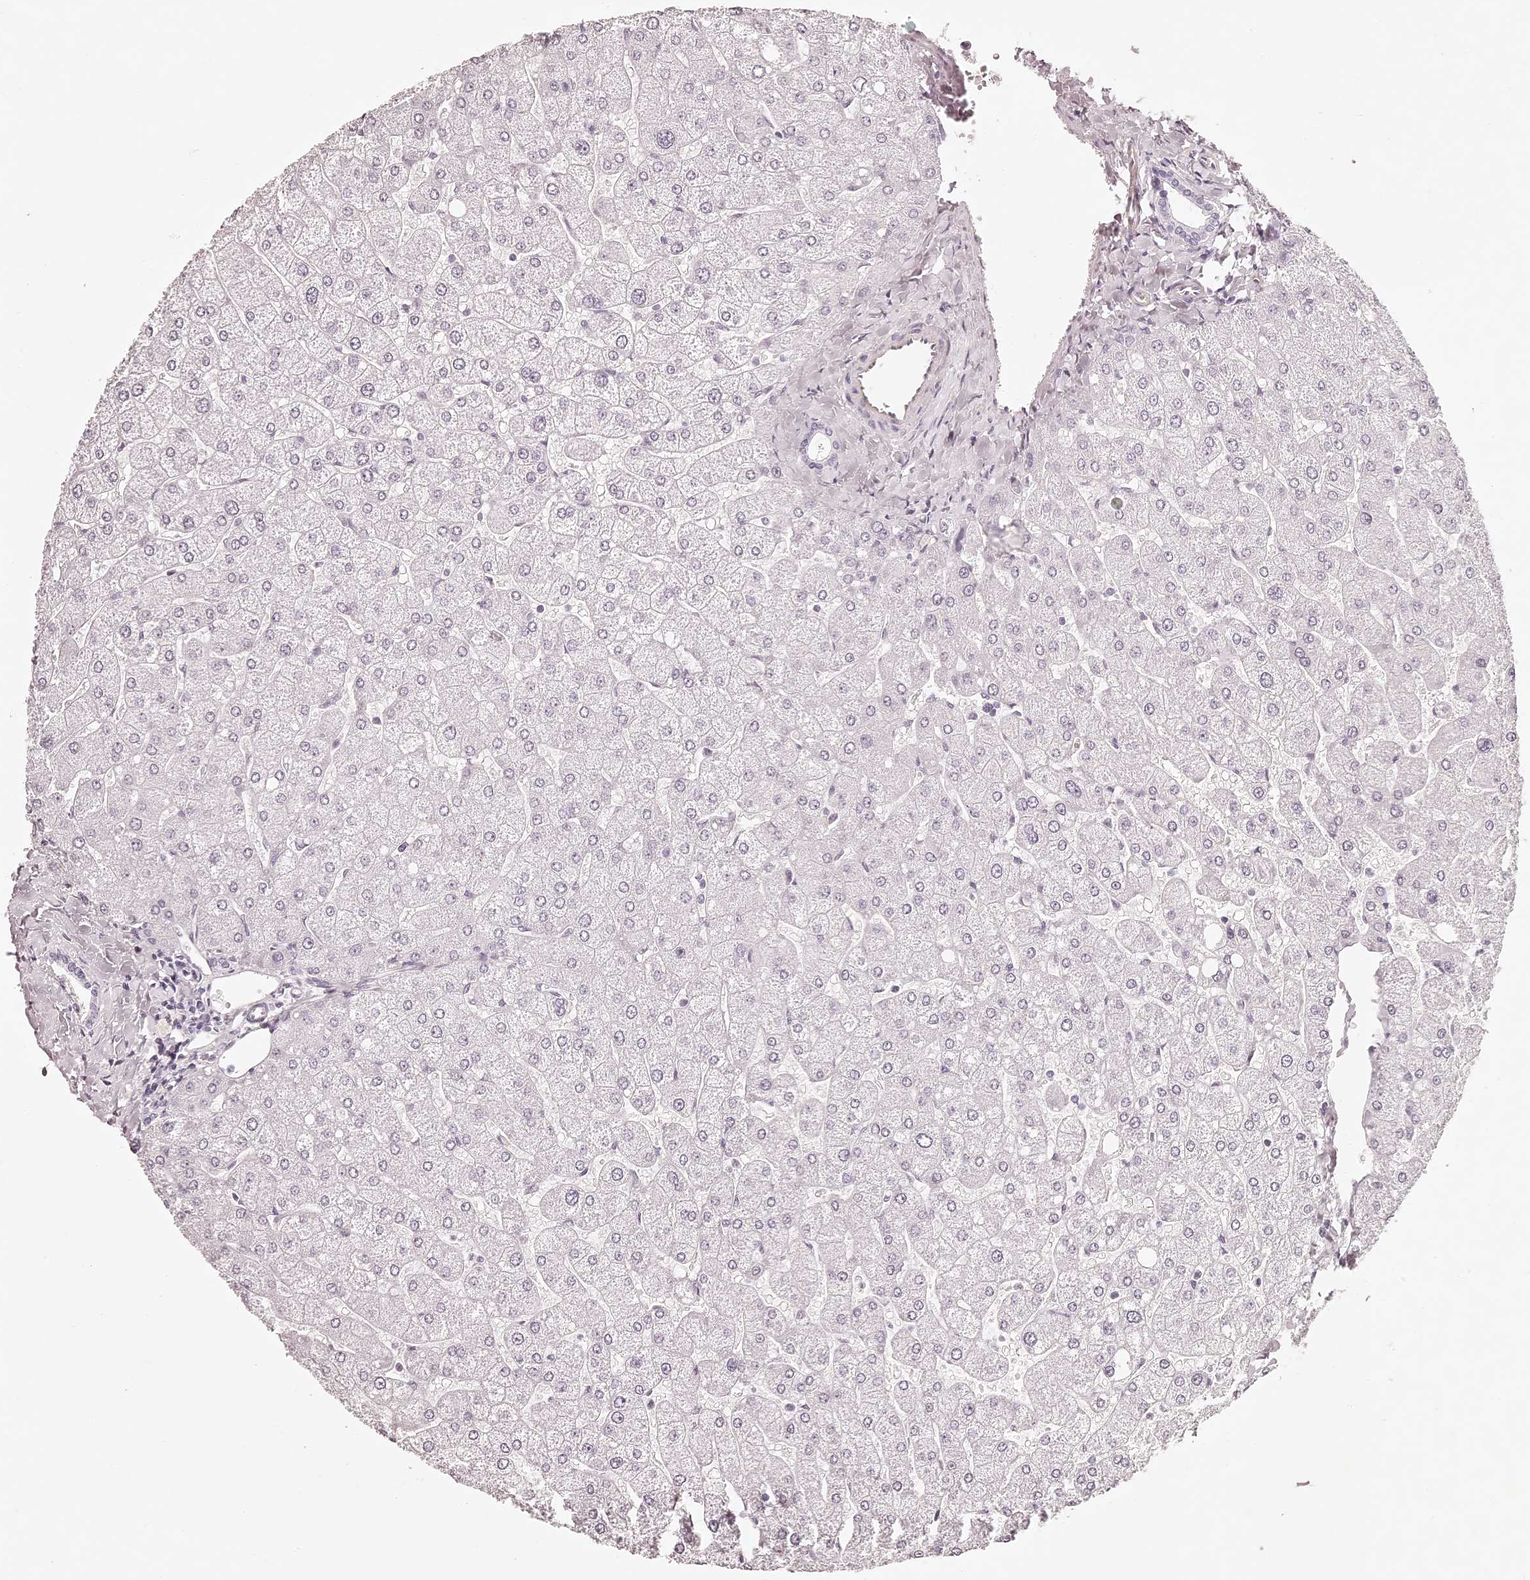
{"staining": {"intensity": "negative", "quantity": "none", "location": "none"}, "tissue": "liver", "cell_type": "Cholangiocytes", "image_type": "normal", "snomed": [{"axis": "morphology", "description": "Normal tissue, NOS"}, {"axis": "topography", "description": "Liver"}], "caption": "The micrograph reveals no staining of cholangiocytes in benign liver.", "gene": "ELAPOR1", "patient": {"sex": "male", "age": 55}}